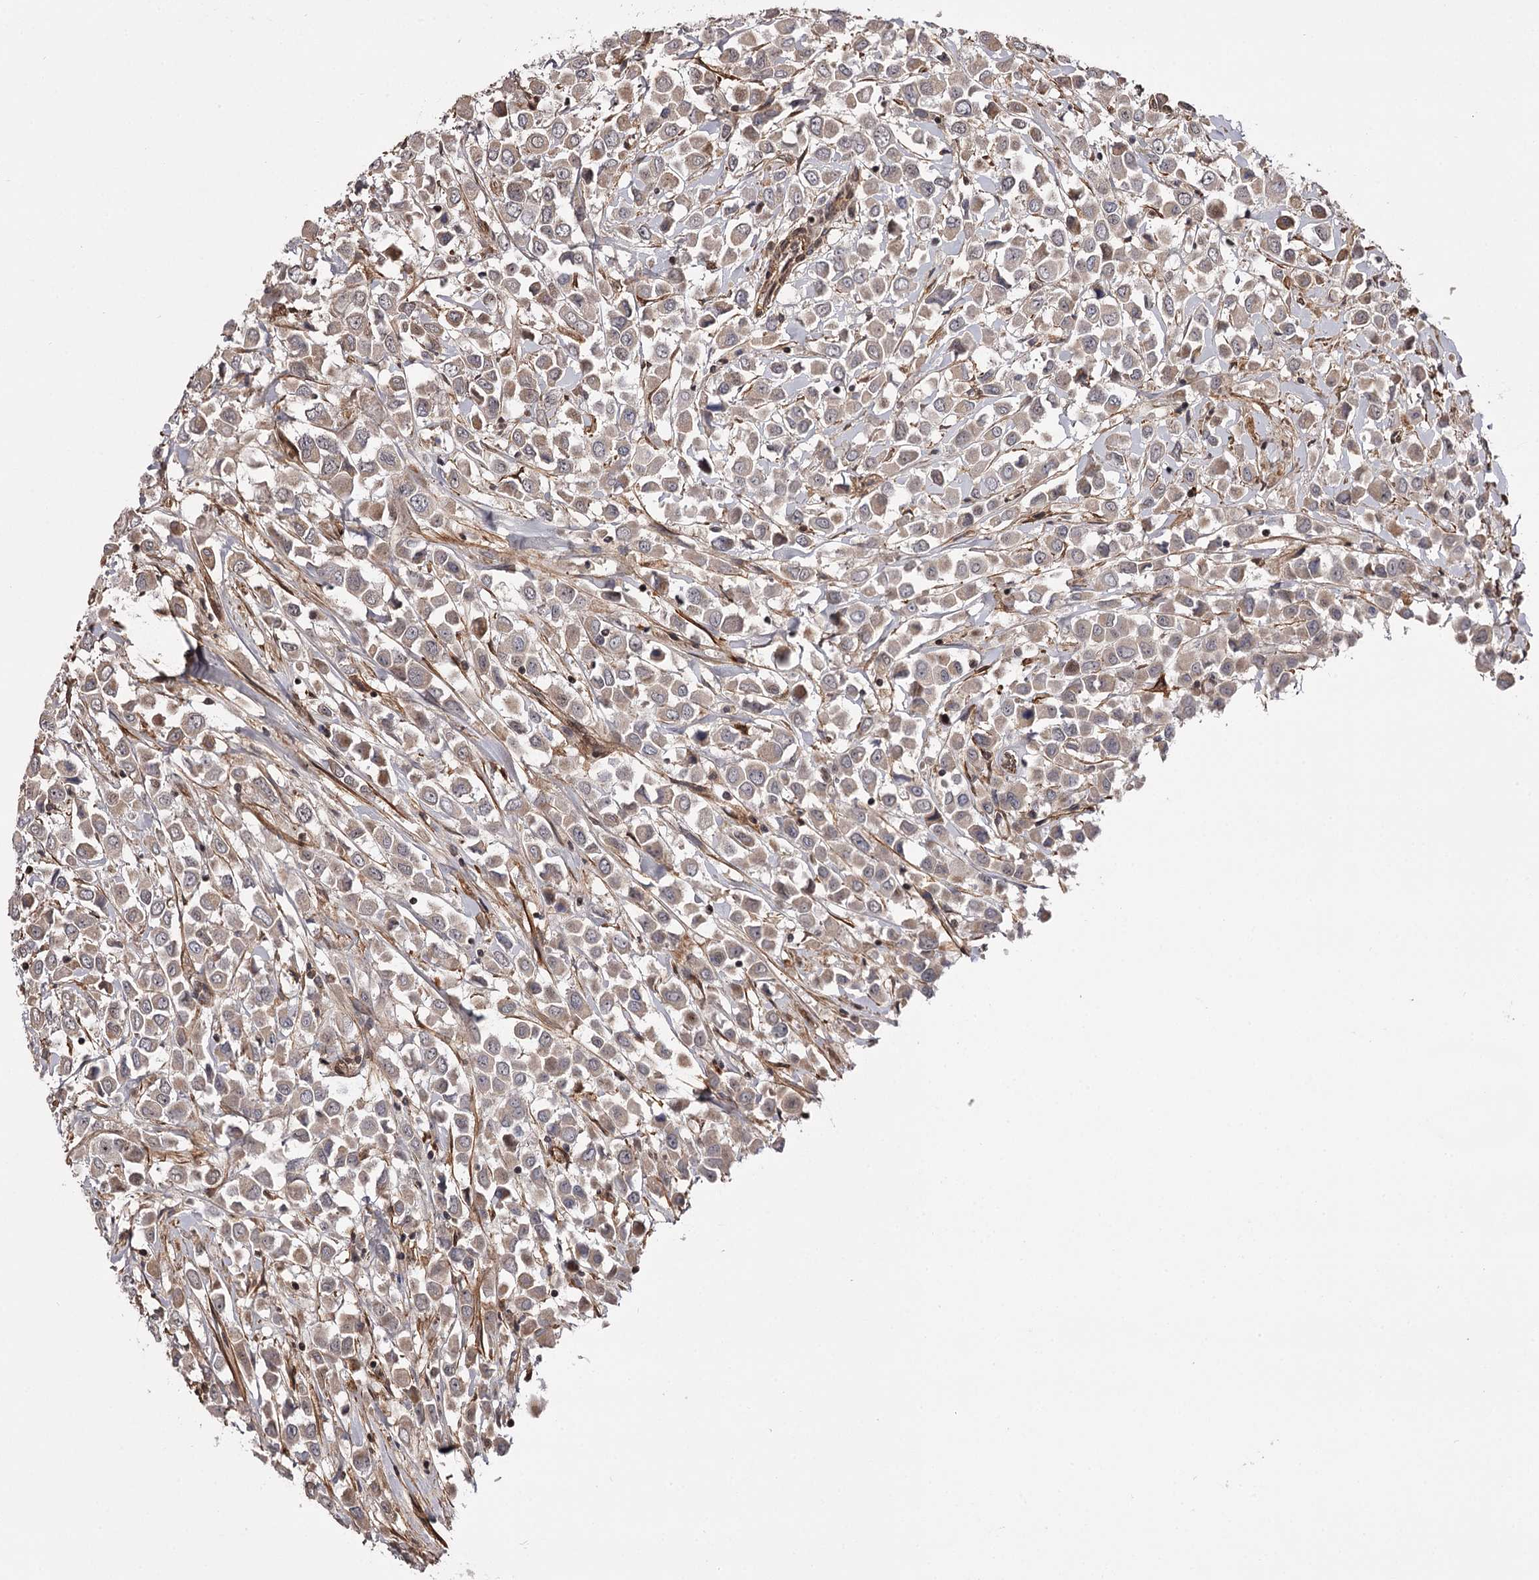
{"staining": {"intensity": "weak", "quantity": ">75%", "location": "cytoplasmic/membranous"}, "tissue": "breast cancer", "cell_type": "Tumor cells", "image_type": "cancer", "snomed": [{"axis": "morphology", "description": "Duct carcinoma"}, {"axis": "topography", "description": "Breast"}], "caption": "Immunohistochemical staining of breast cancer (invasive ductal carcinoma) shows low levels of weak cytoplasmic/membranous positivity in approximately >75% of tumor cells.", "gene": "TTC33", "patient": {"sex": "female", "age": 61}}